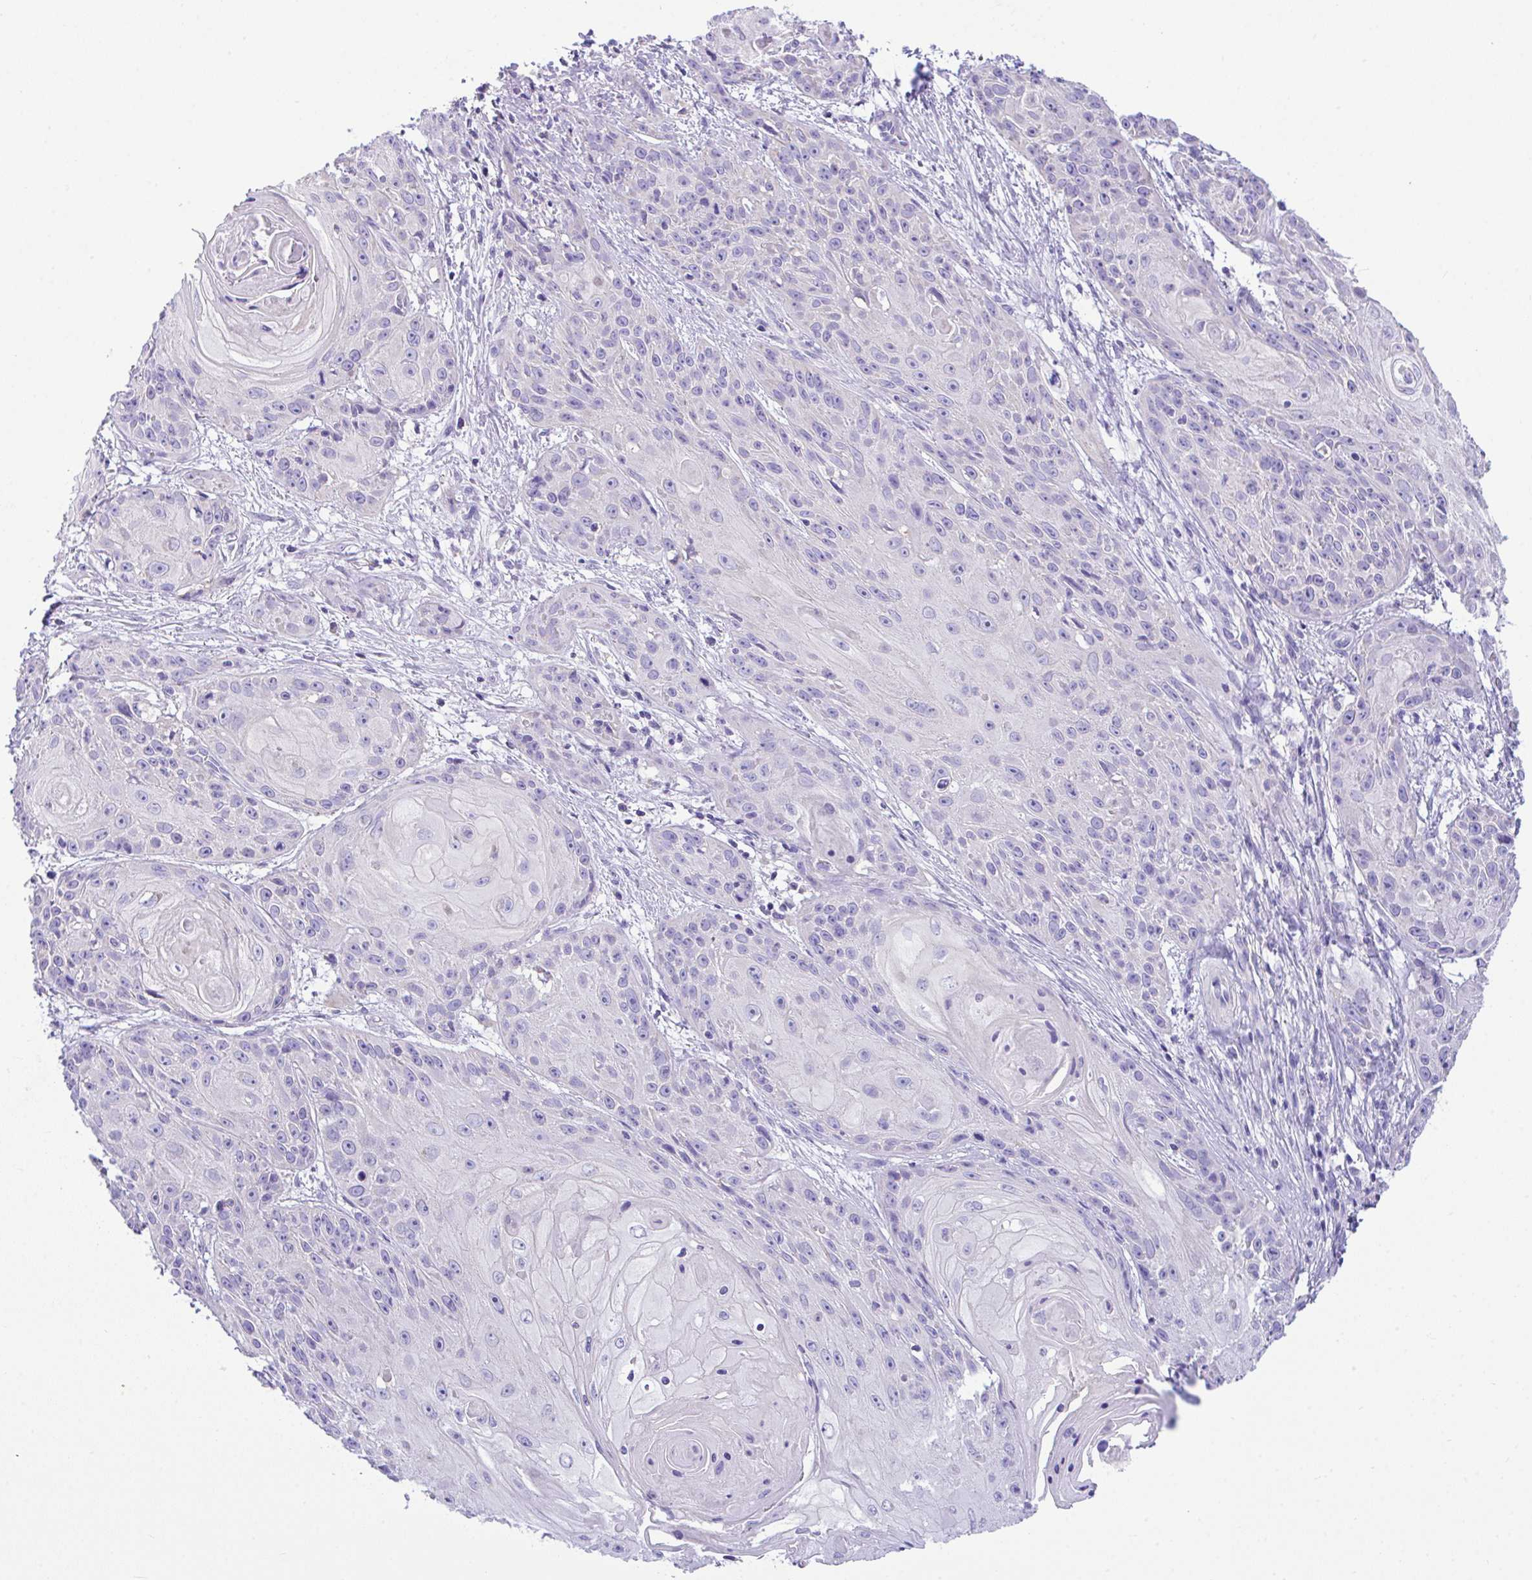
{"staining": {"intensity": "negative", "quantity": "none", "location": "none"}, "tissue": "skin cancer", "cell_type": "Tumor cells", "image_type": "cancer", "snomed": [{"axis": "morphology", "description": "Squamous cell carcinoma, NOS"}, {"axis": "topography", "description": "Skin"}, {"axis": "topography", "description": "Vulva"}], "caption": "A high-resolution photomicrograph shows IHC staining of skin cancer (squamous cell carcinoma), which shows no significant expression in tumor cells. (Stains: DAB (3,3'-diaminobenzidine) immunohistochemistry with hematoxylin counter stain, Microscopy: brightfield microscopy at high magnification).", "gene": "NLRP8", "patient": {"sex": "female", "age": 76}}